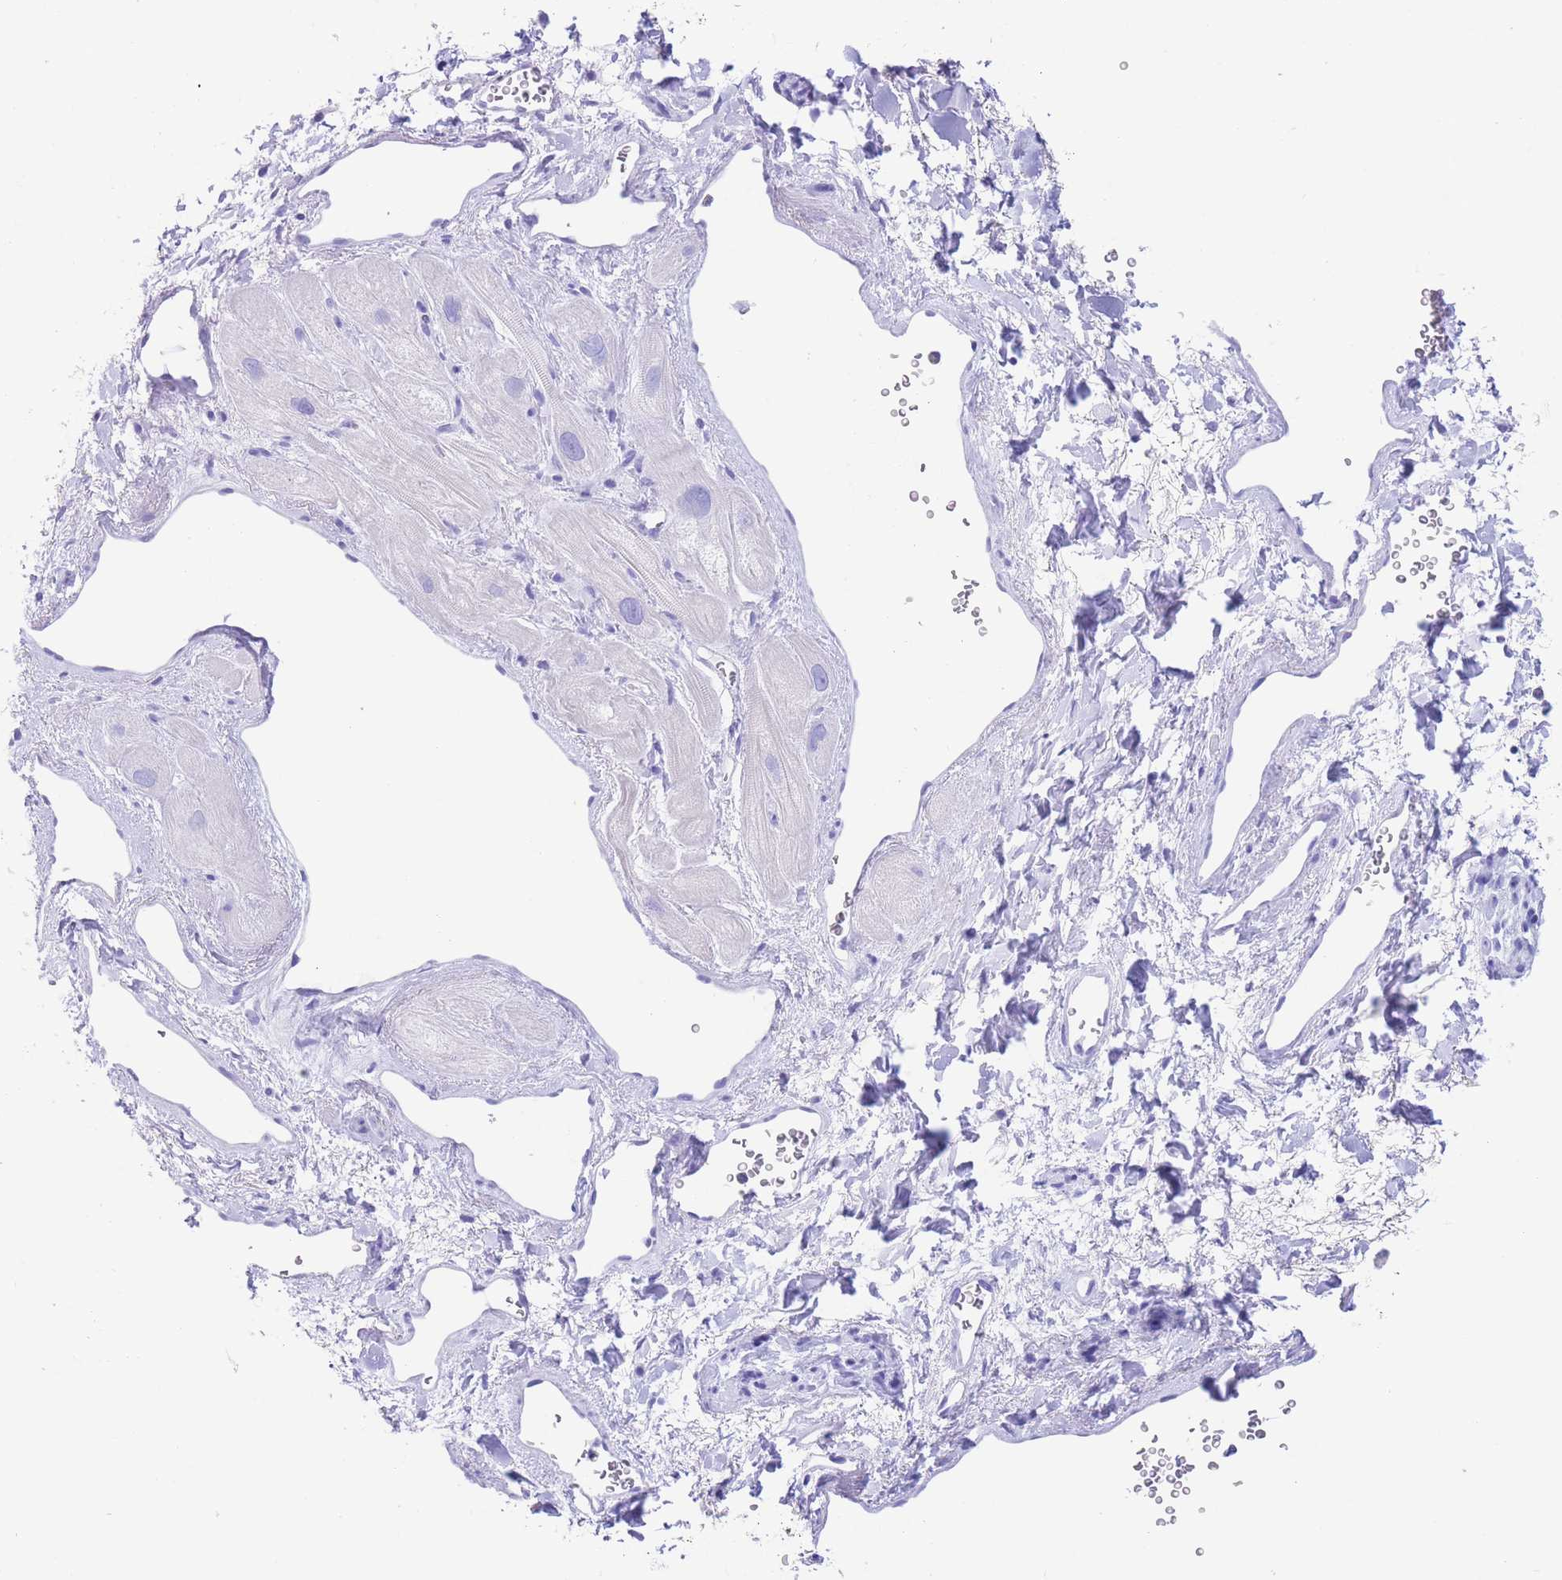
{"staining": {"intensity": "negative", "quantity": "none", "location": "none"}, "tissue": "heart muscle", "cell_type": "Cardiomyocytes", "image_type": "normal", "snomed": [{"axis": "morphology", "description": "Normal tissue, NOS"}, {"axis": "topography", "description": "Heart"}], "caption": "IHC of normal heart muscle displays no staining in cardiomyocytes.", "gene": "SLCO1B1", "patient": {"sex": "male", "age": 49}}